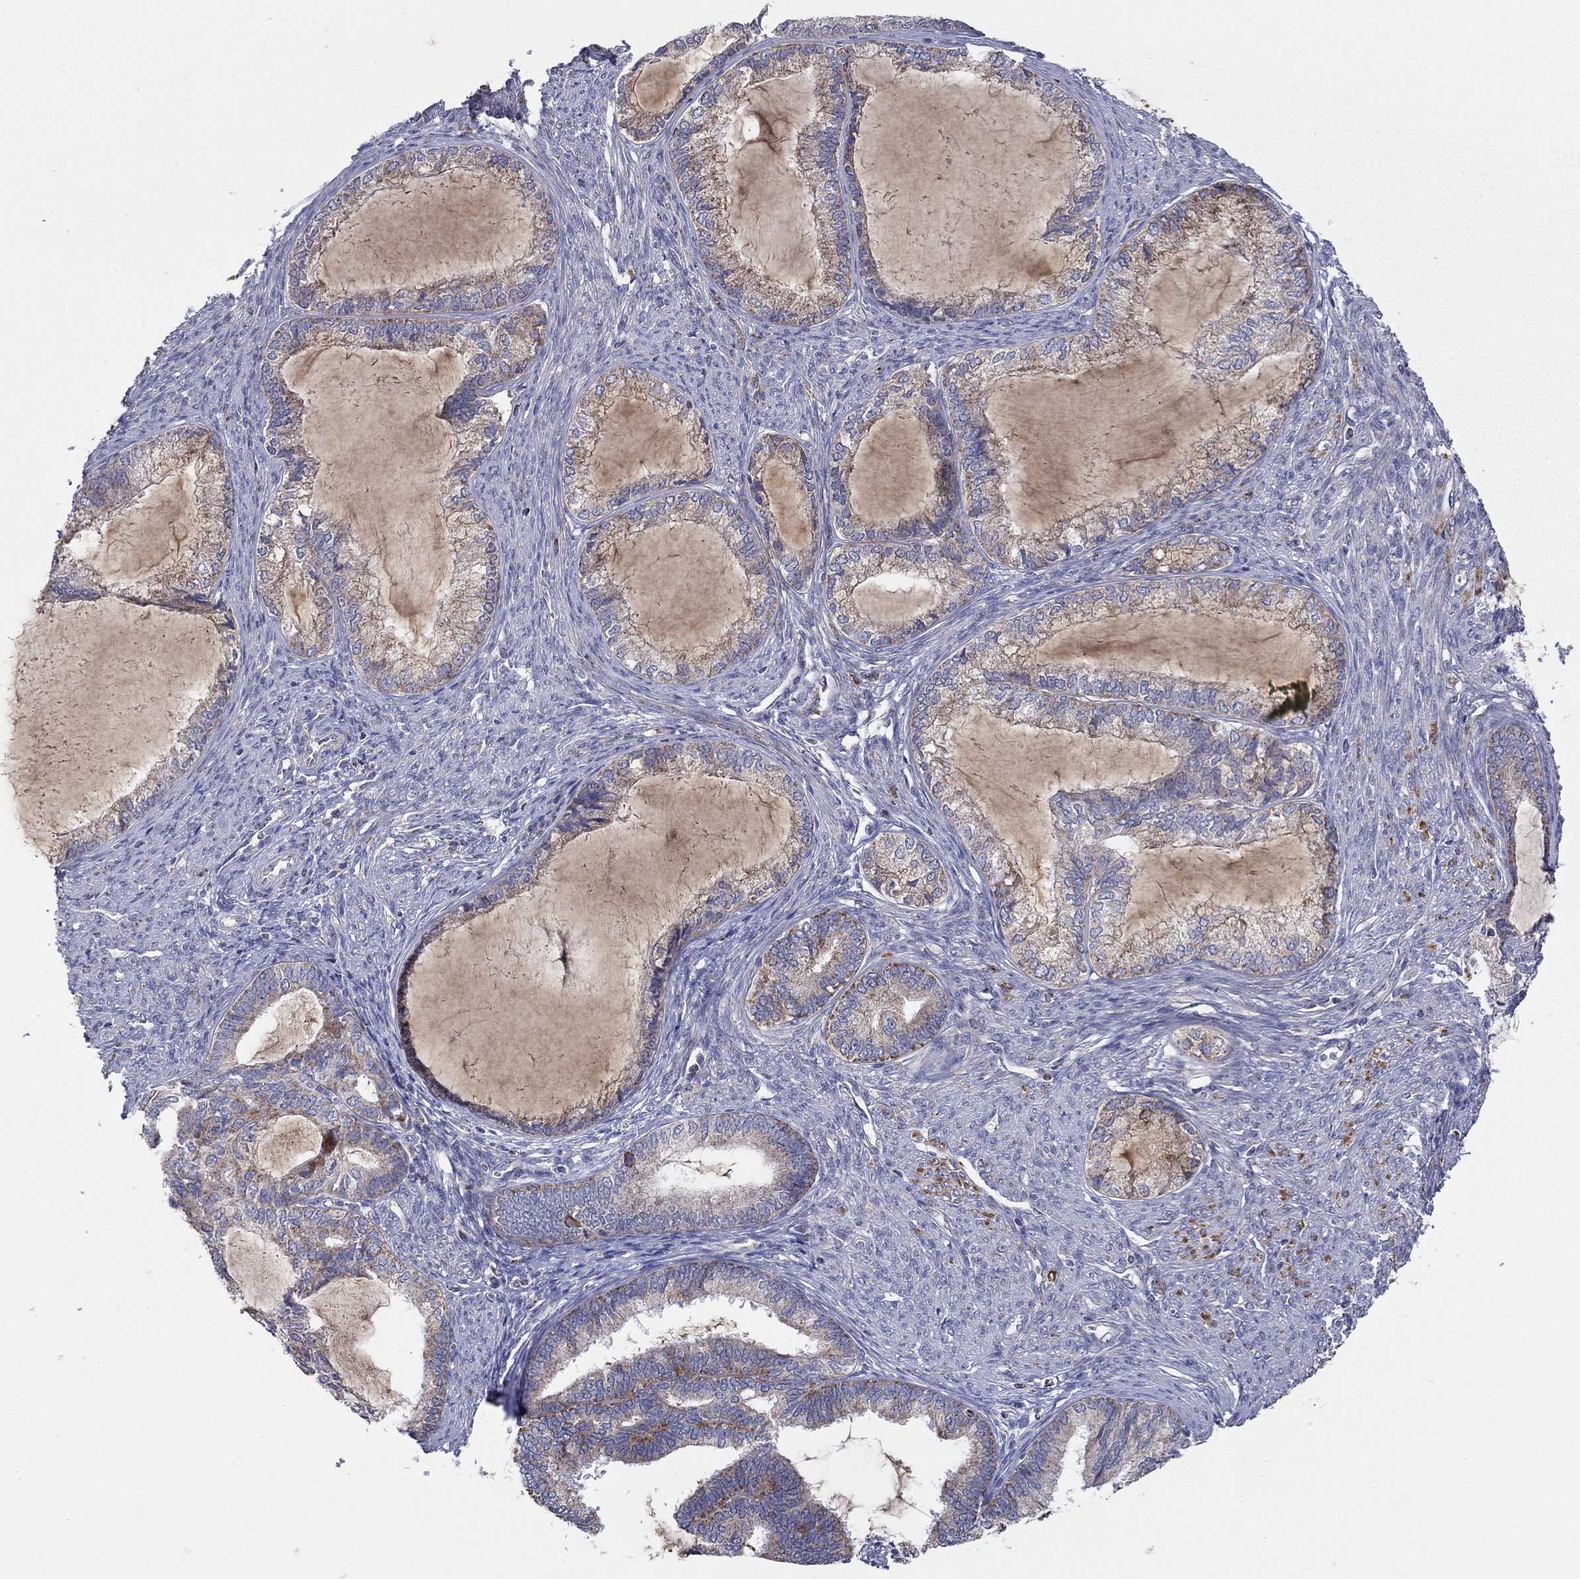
{"staining": {"intensity": "moderate", "quantity": "25%-75%", "location": "cytoplasmic/membranous"}, "tissue": "endometrial cancer", "cell_type": "Tumor cells", "image_type": "cancer", "snomed": [{"axis": "morphology", "description": "Adenocarcinoma, NOS"}, {"axis": "topography", "description": "Endometrium"}], "caption": "Protein staining of endometrial adenocarcinoma tissue reveals moderate cytoplasmic/membranous expression in approximately 25%-75% of tumor cells.", "gene": "HPS5", "patient": {"sex": "female", "age": 86}}